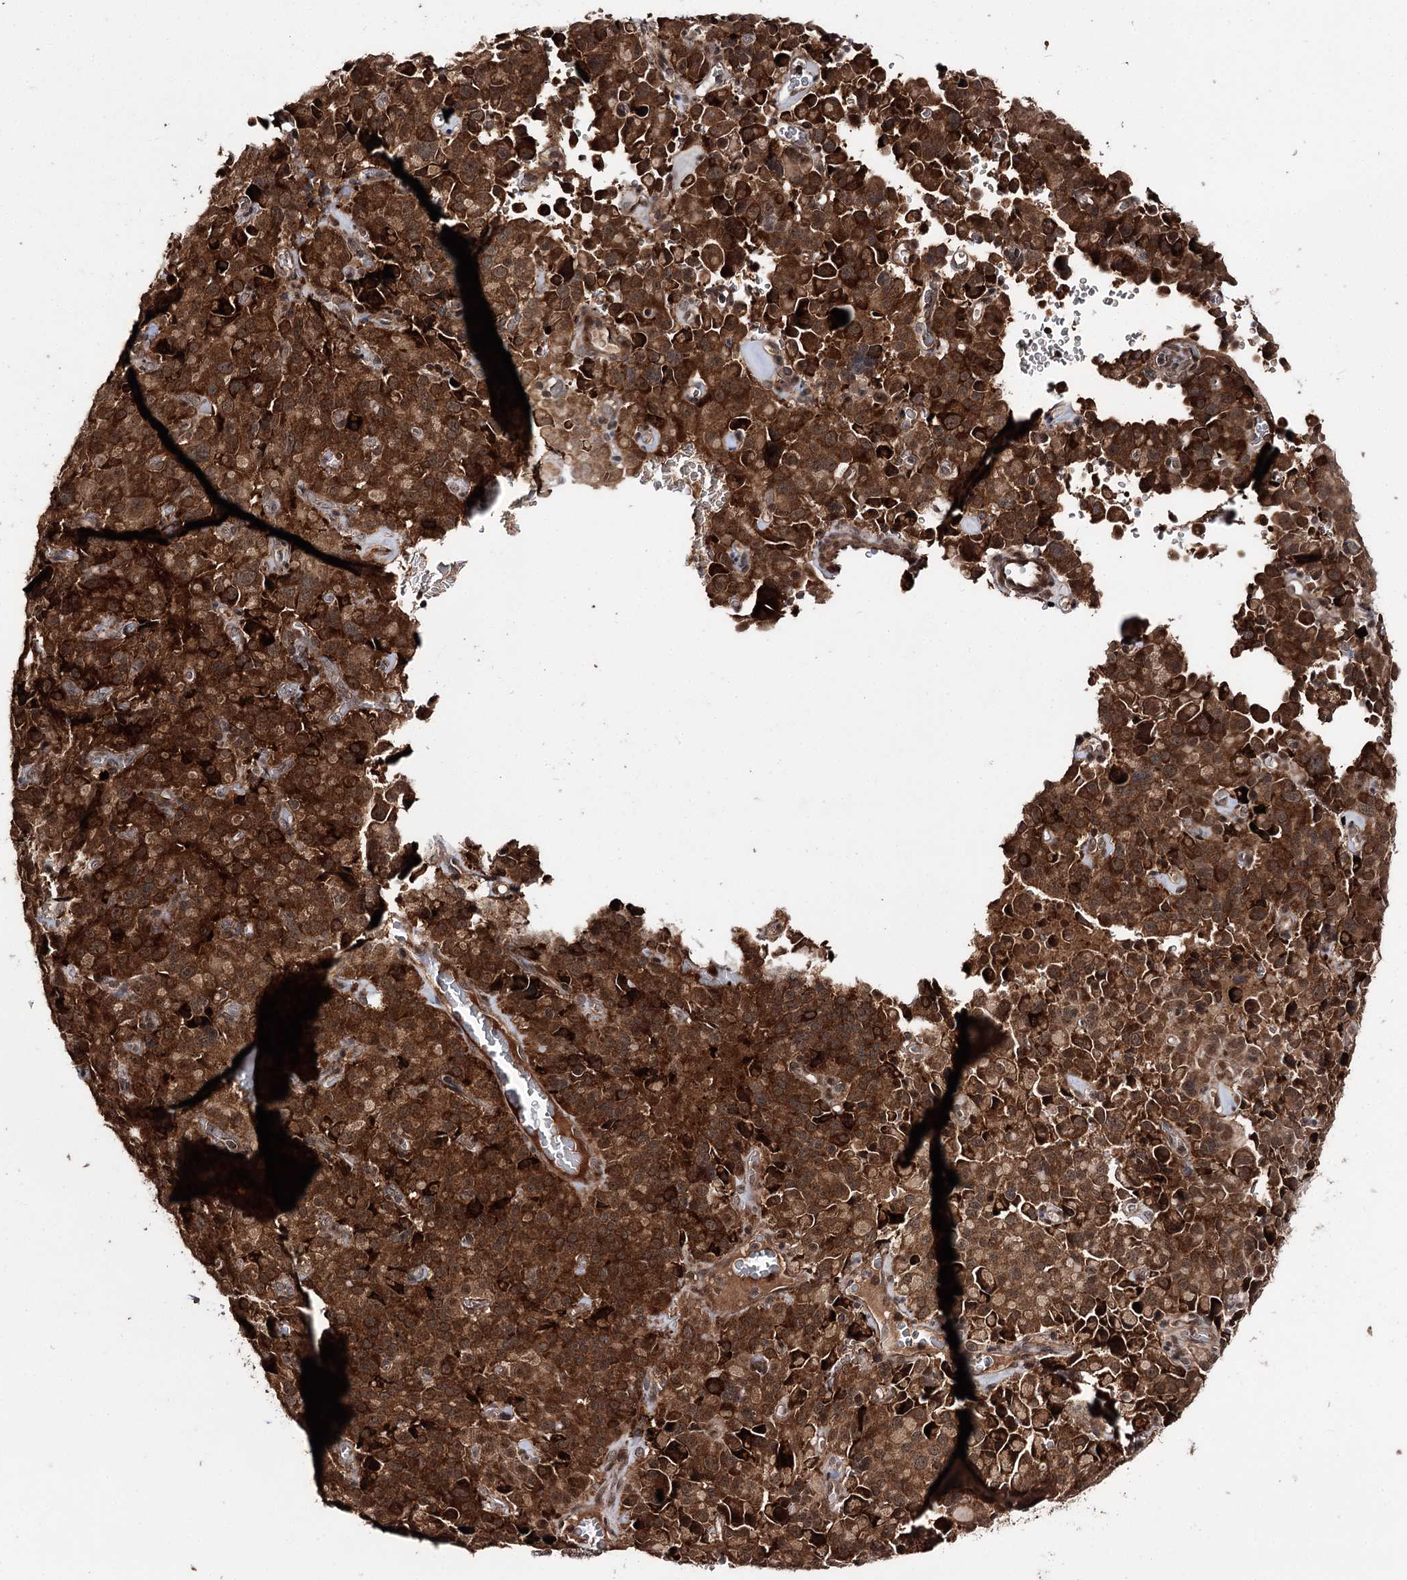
{"staining": {"intensity": "strong", "quantity": ">75%", "location": "cytoplasmic/membranous"}, "tissue": "pancreatic cancer", "cell_type": "Tumor cells", "image_type": "cancer", "snomed": [{"axis": "morphology", "description": "Adenocarcinoma, NOS"}, {"axis": "topography", "description": "Pancreas"}], "caption": "Strong cytoplasmic/membranous positivity is appreciated in approximately >75% of tumor cells in adenocarcinoma (pancreatic).", "gene": "FAM53B", "patient": {"sex": "male", "age": 65}}